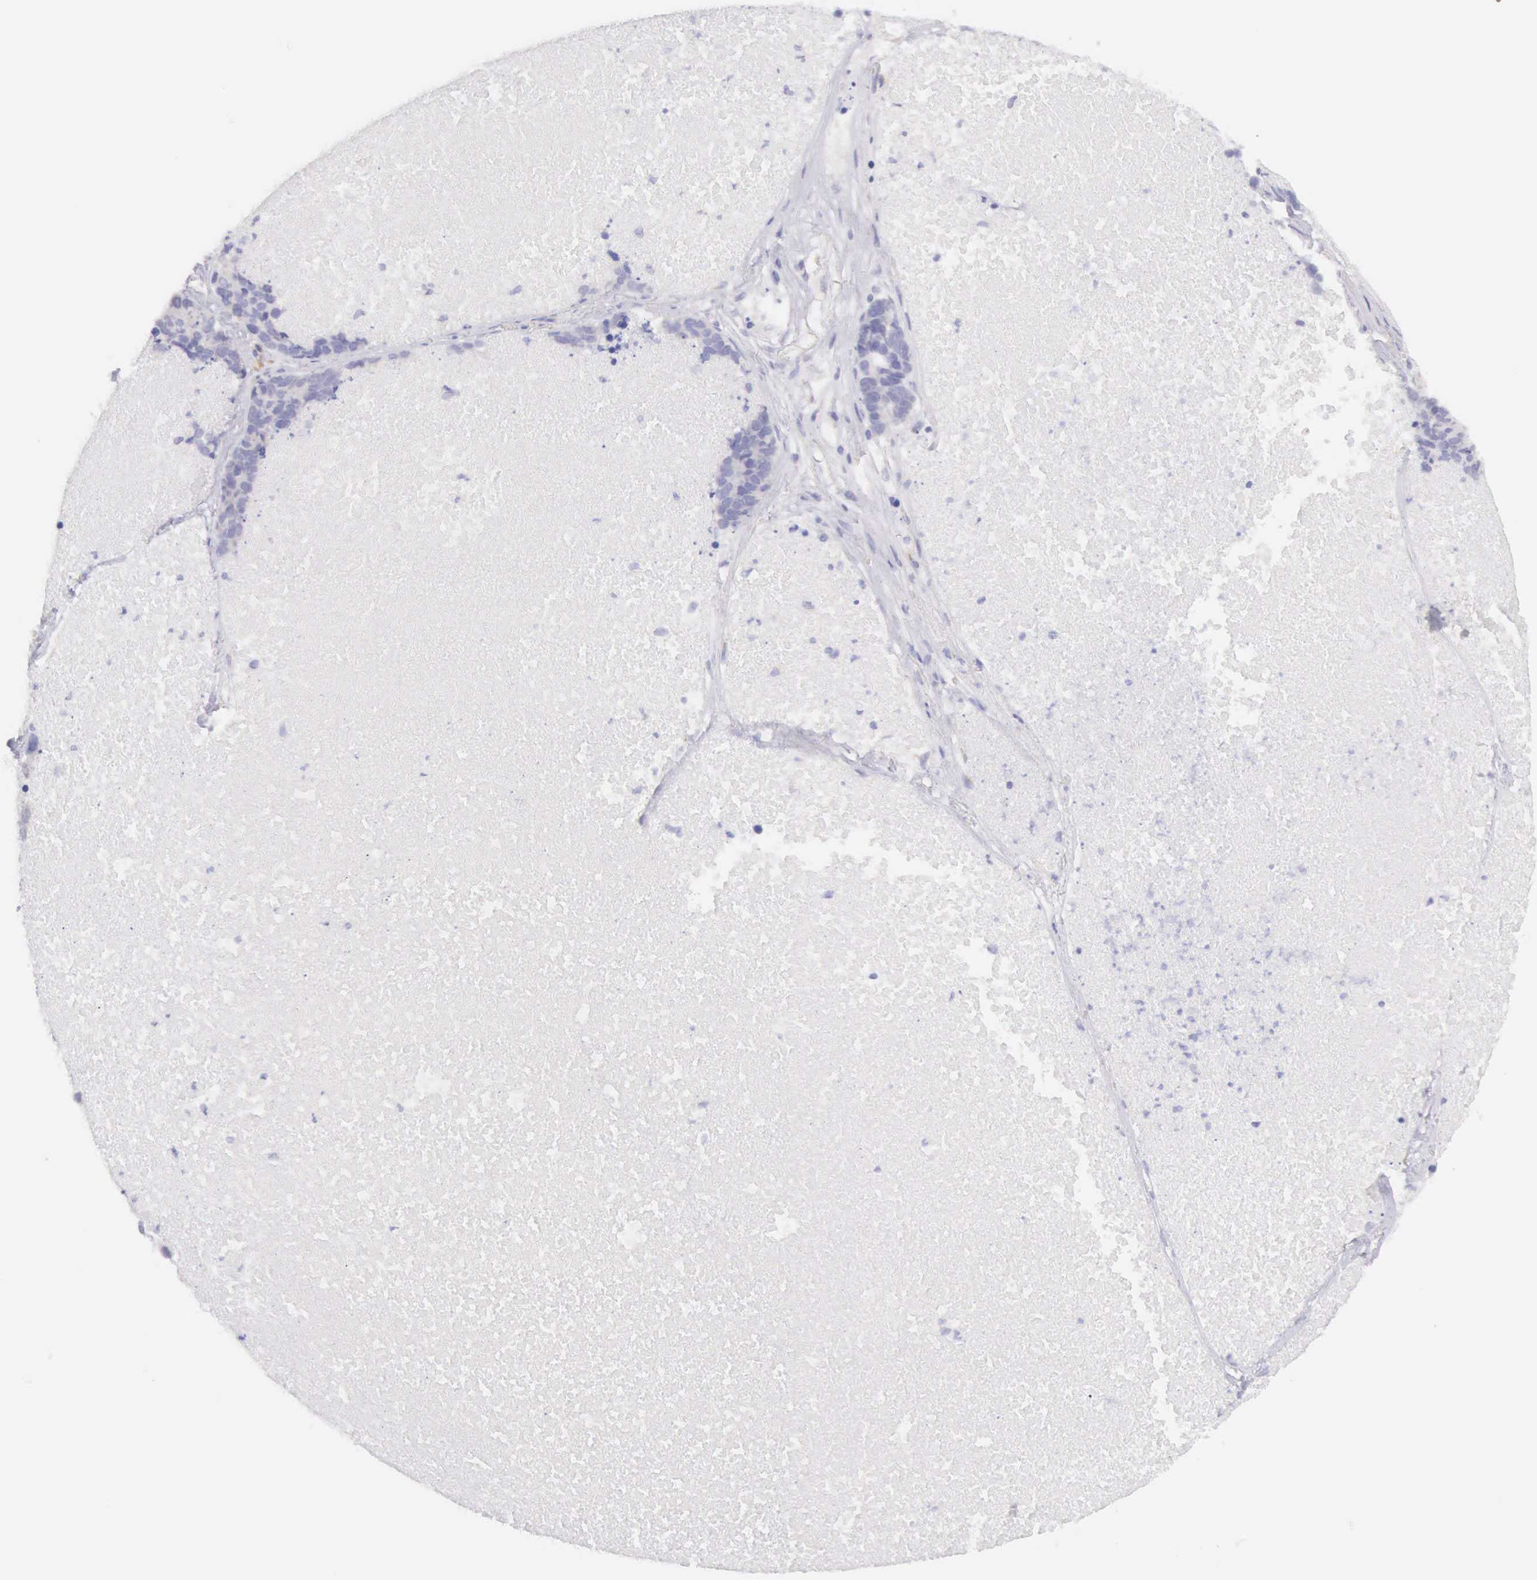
{"staining": {"intensity": "weak", "quantity": "<25%", "location": "cytoplasmic/membranous"}, "tissue": "lung cancer", "cell_type": "Tumor cells", "image_type": "cancer", "snomed": [{"axis": "morphology", "description": "Neoplasm, malignant, NOS"}, {"axis": "topography", "description": "Lung"}], "caption": "Immunohistochemistry of human lung cancer exhibits no positivity in tumor cells.", "gene": "ARFGAP3", "patient": {"sex": "female", "age": 75}}